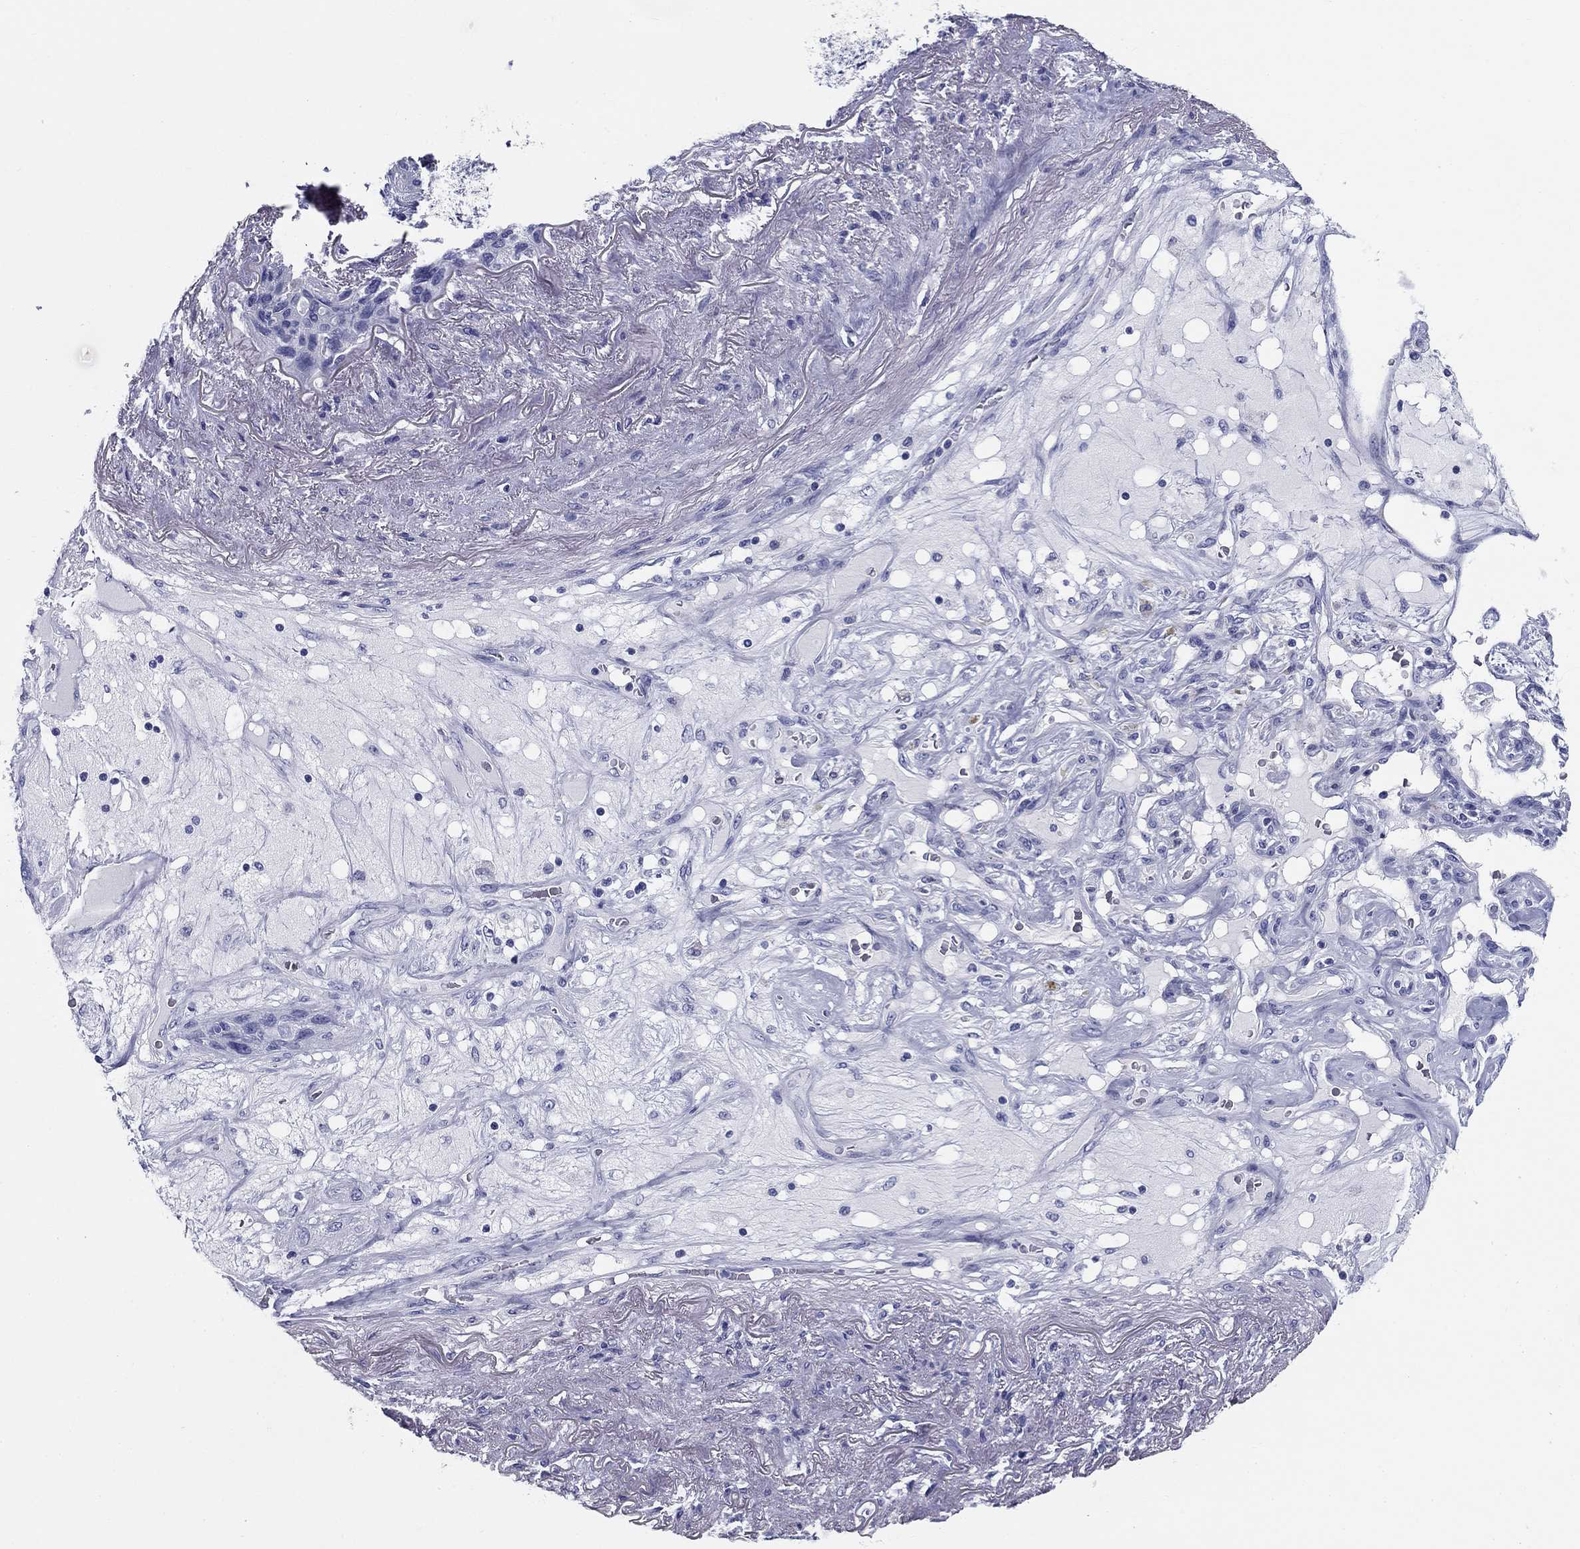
{"staining": {"intensity": "negative", "quantity": "none", "location": "none"}, "tissue": "lung cancer", "cell_type": "Tumor cells", "image_type": "cancer", "snomed": [{"axis": "morphology", "description": "Squamous cell carcinoma, NOS"}, {"axis": "topography", "description": "Lung"}], "caption": "This image is of squamous cell carcinoma (lung) stained with IHC to label a protein in brown with the nuclei are counter-stained blue. There is no staining in tumor cells.", "gene": "UPB1", "patient": {"sex": "female", "age": 70}}